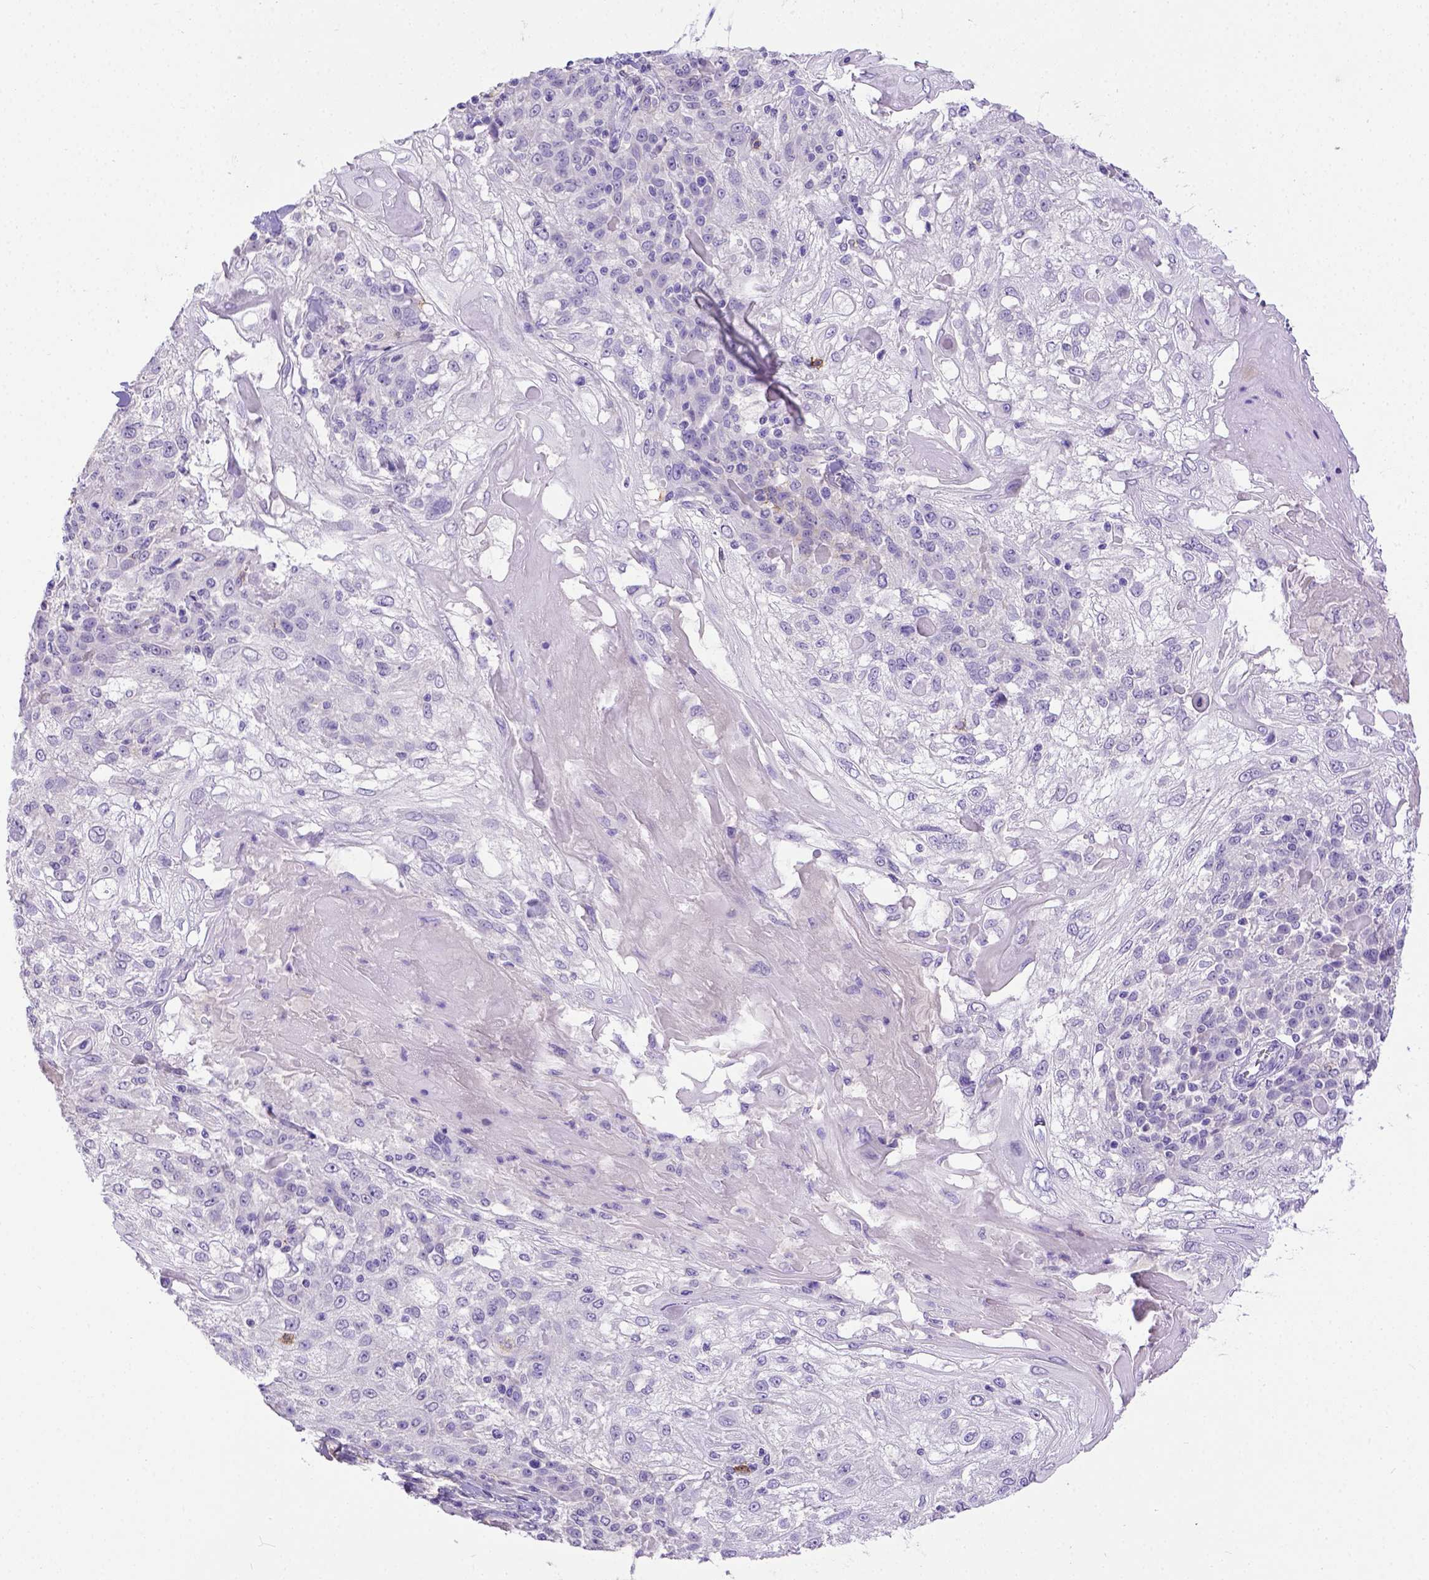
{"staining": {"intensity": "negative", "quantity": "none", "location": "none"}, "tissue": "skin cancer", "cell_type": "Tumor cells", "image_type": "cancer", "snomed": [{"axis": "morphology", "description": "Normal tissue, NOS"}, {"axis": "morphology", "description": "Squamous cell carcinoma, NOS"}, {"axis": "topography", "description": "Skin"}], "caption": "Immunohistochemical staining of human skin squamous cell carcinoma shows no significant positivity in tumor cells.", "gene": "B3GAT1", "patient": {"sex": "female", "age": 83}}